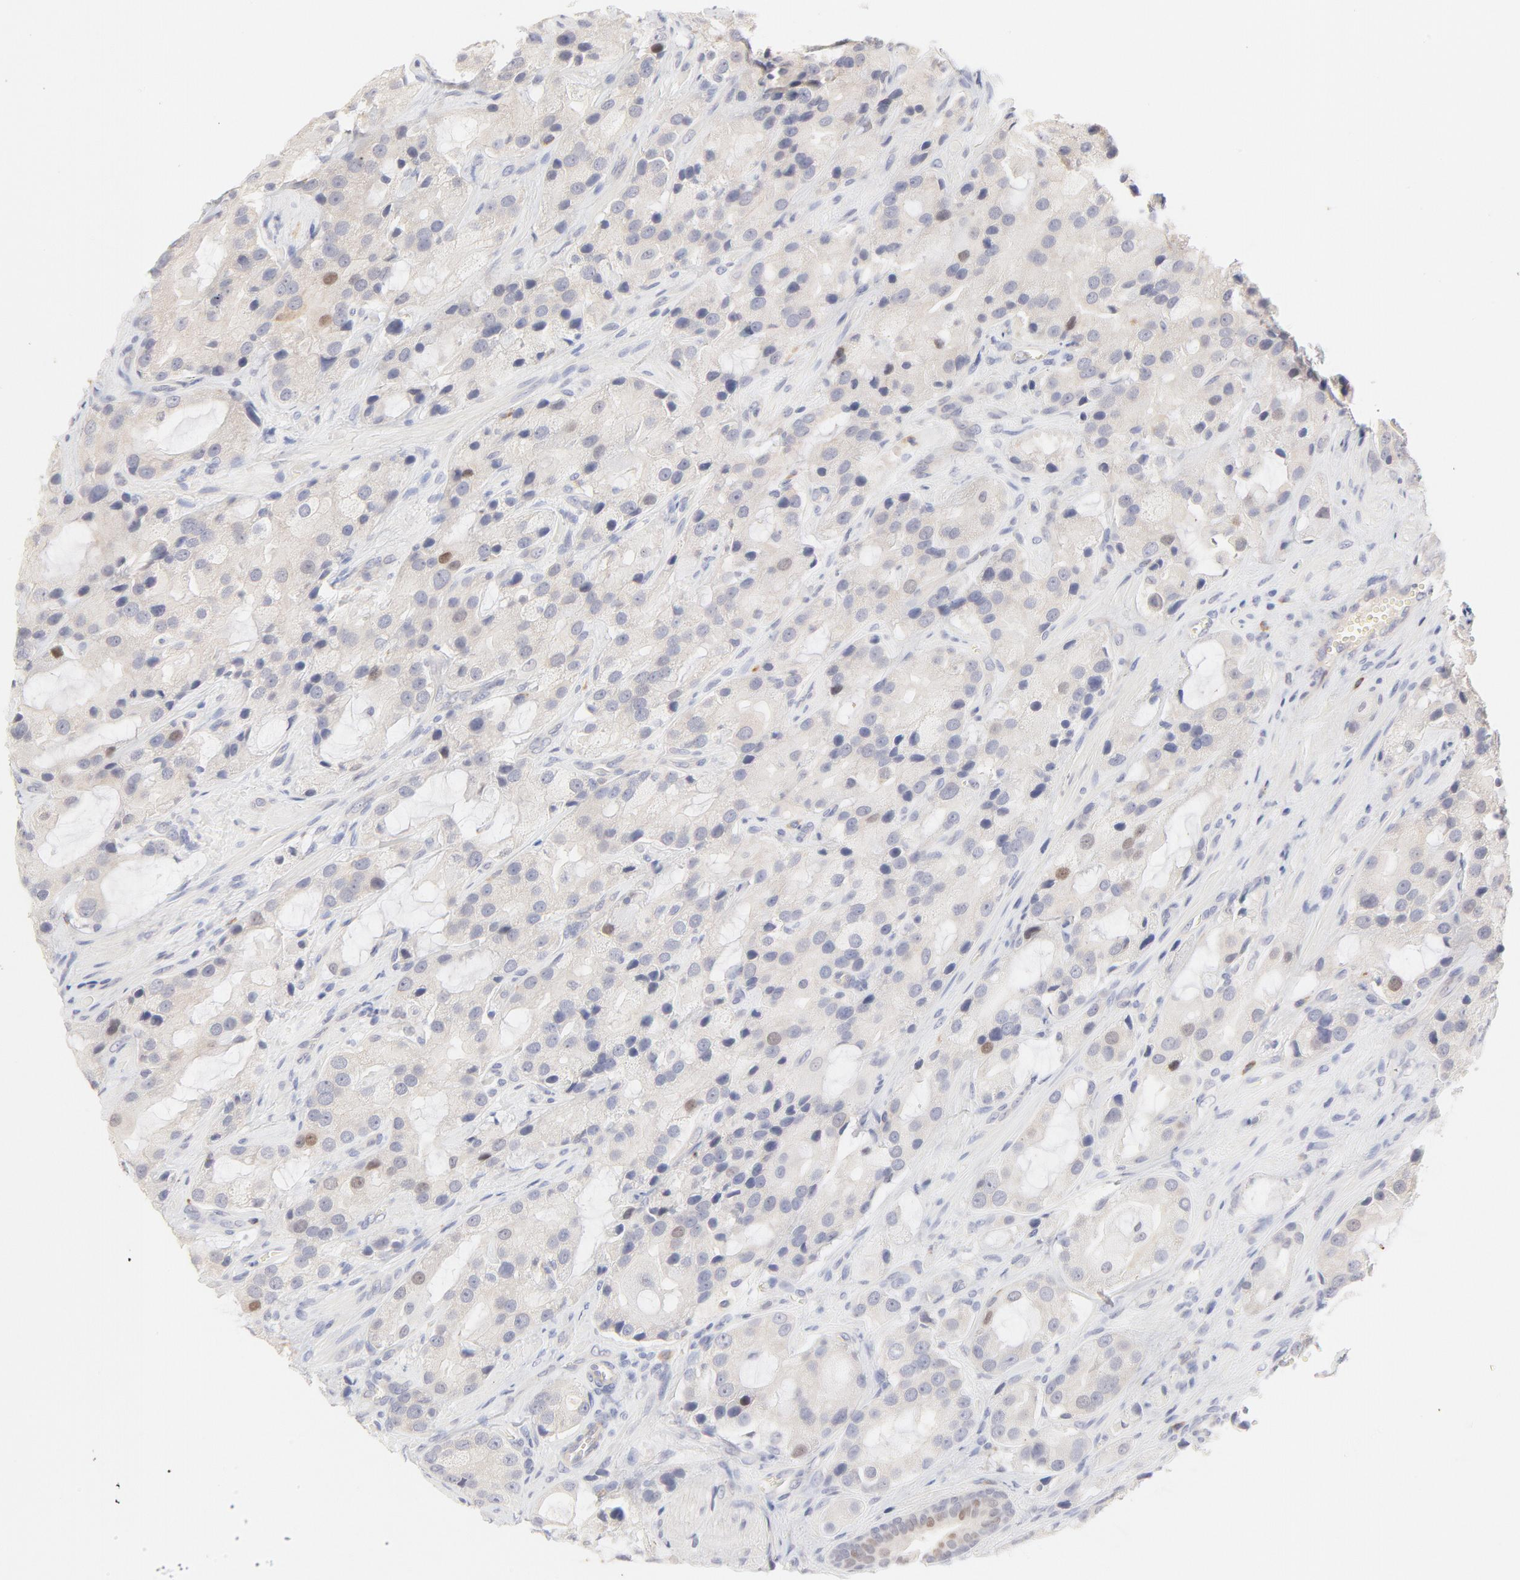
{"staining": {"intensity": "weak", "quantity": "<25%", "location": "nuclear"}, "tissue": "prostate cancer", "cell_type": "Tumor cells", "image_type": "cancer", "snomed": [{"axis": "morphology", "description": "Adenocarcinoma, High grade"}, {"axis": "topography", "description": "Prostate"}], "caption": "Immunohistochemistry image of neoplastic tissue: prostate cancer (high-grade adenocarcinoma) stained with DAB demonstrates no significant protein staining in tumor cells.", "gene": "ELF3", "patient": {"sex": "male", "age": 70}}